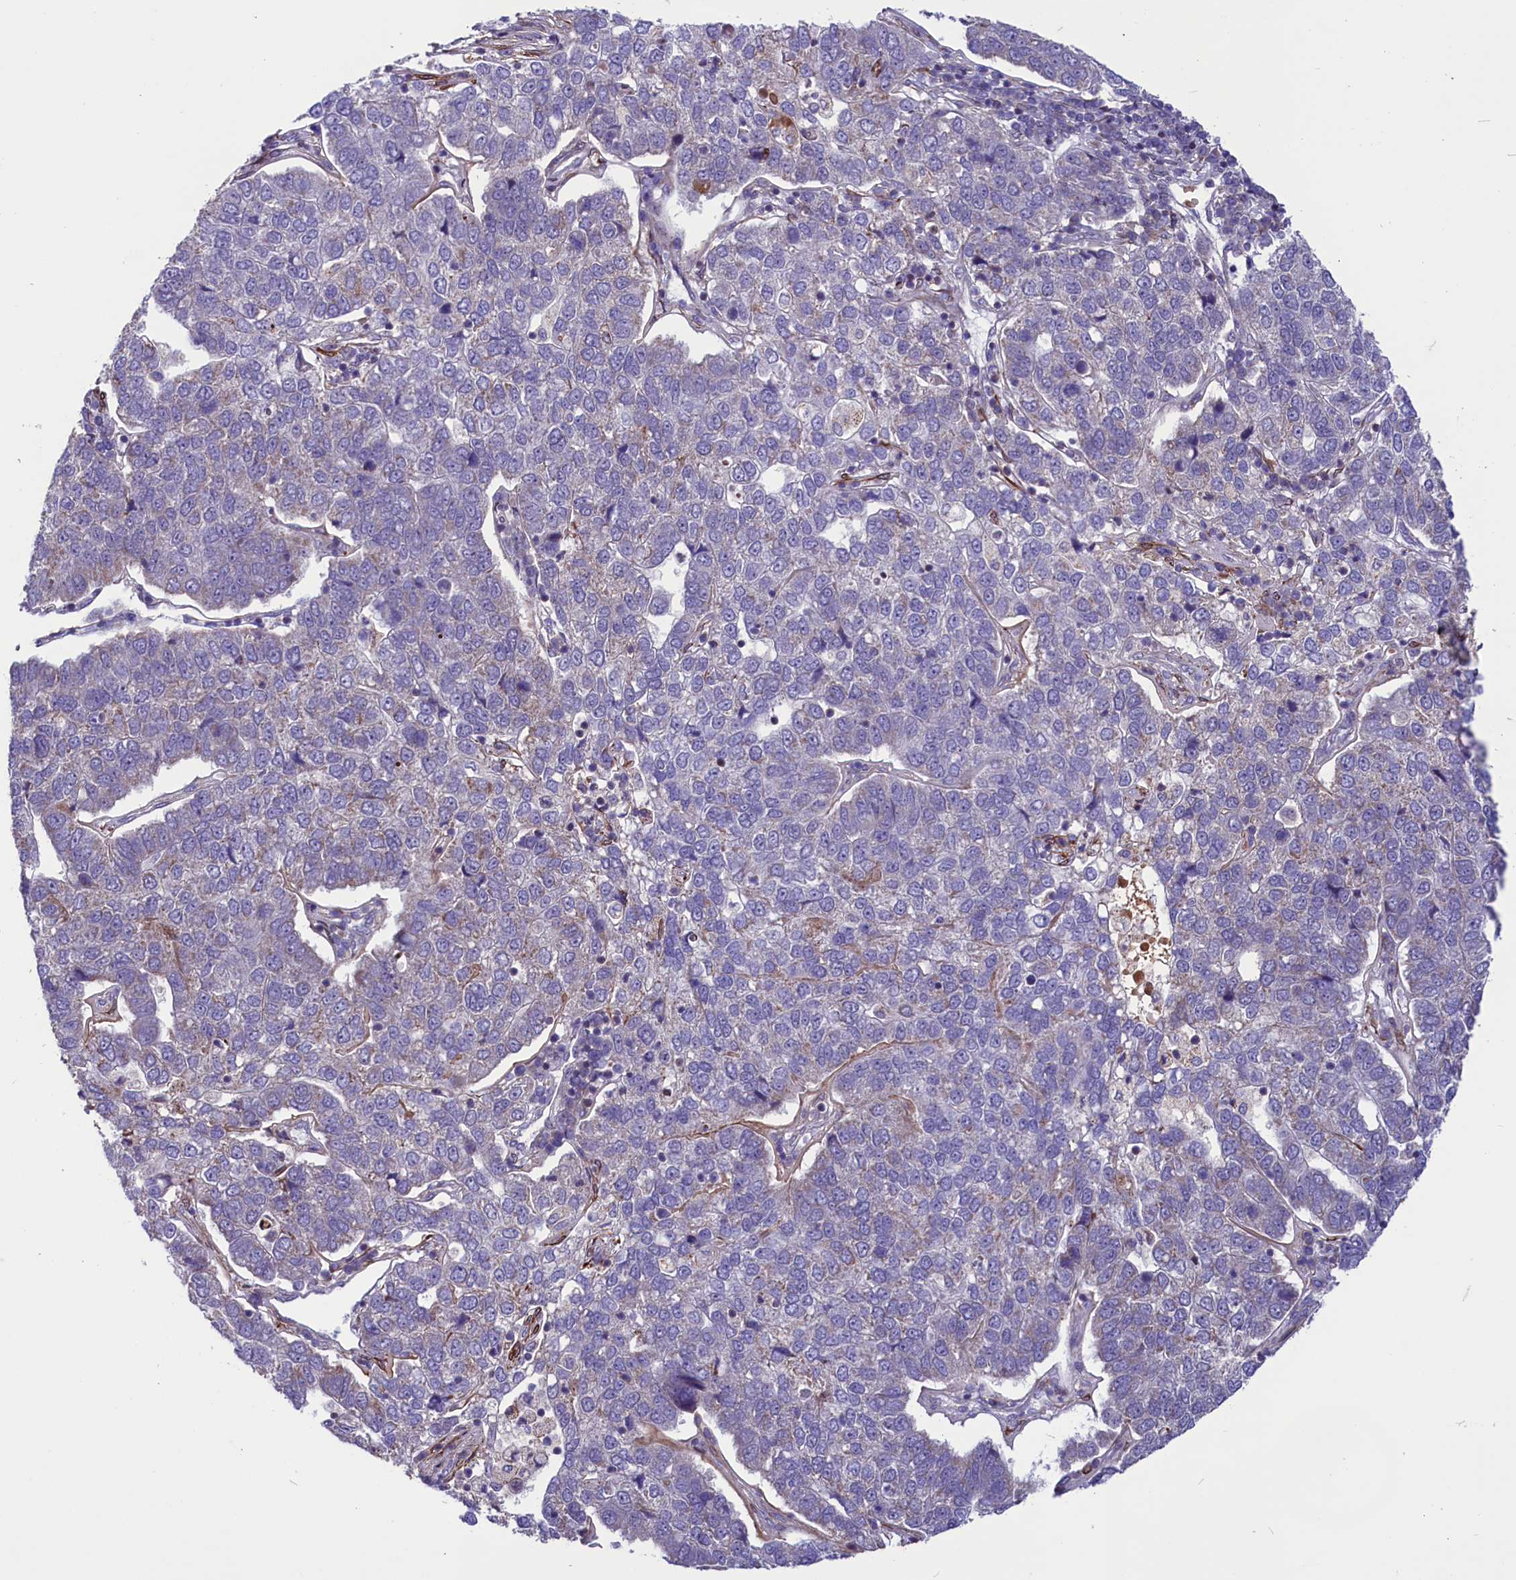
{"staining": {"intensity": "moderate", "quantity": "<25%", "location": "cytoplasmic/membranous"}, "tissue": "pancreatic cancer", "cell_type": "Tumor cells", "image_type": "cancer", "snomed": [{"axis": "morphology", "description": "Adenocarcinoma, NOS"}, {"axis": "topography", "description": "Pancreas"}], "caption": "Immunohistochemical staining of human pancreatic adenocarcinoma reveals low levels of moderate cytoplasmic/membranous positivity in approximately <25% of tumor cells.", "gene": "MIEF2", "patient": {"sex": "female", "age": 61}}